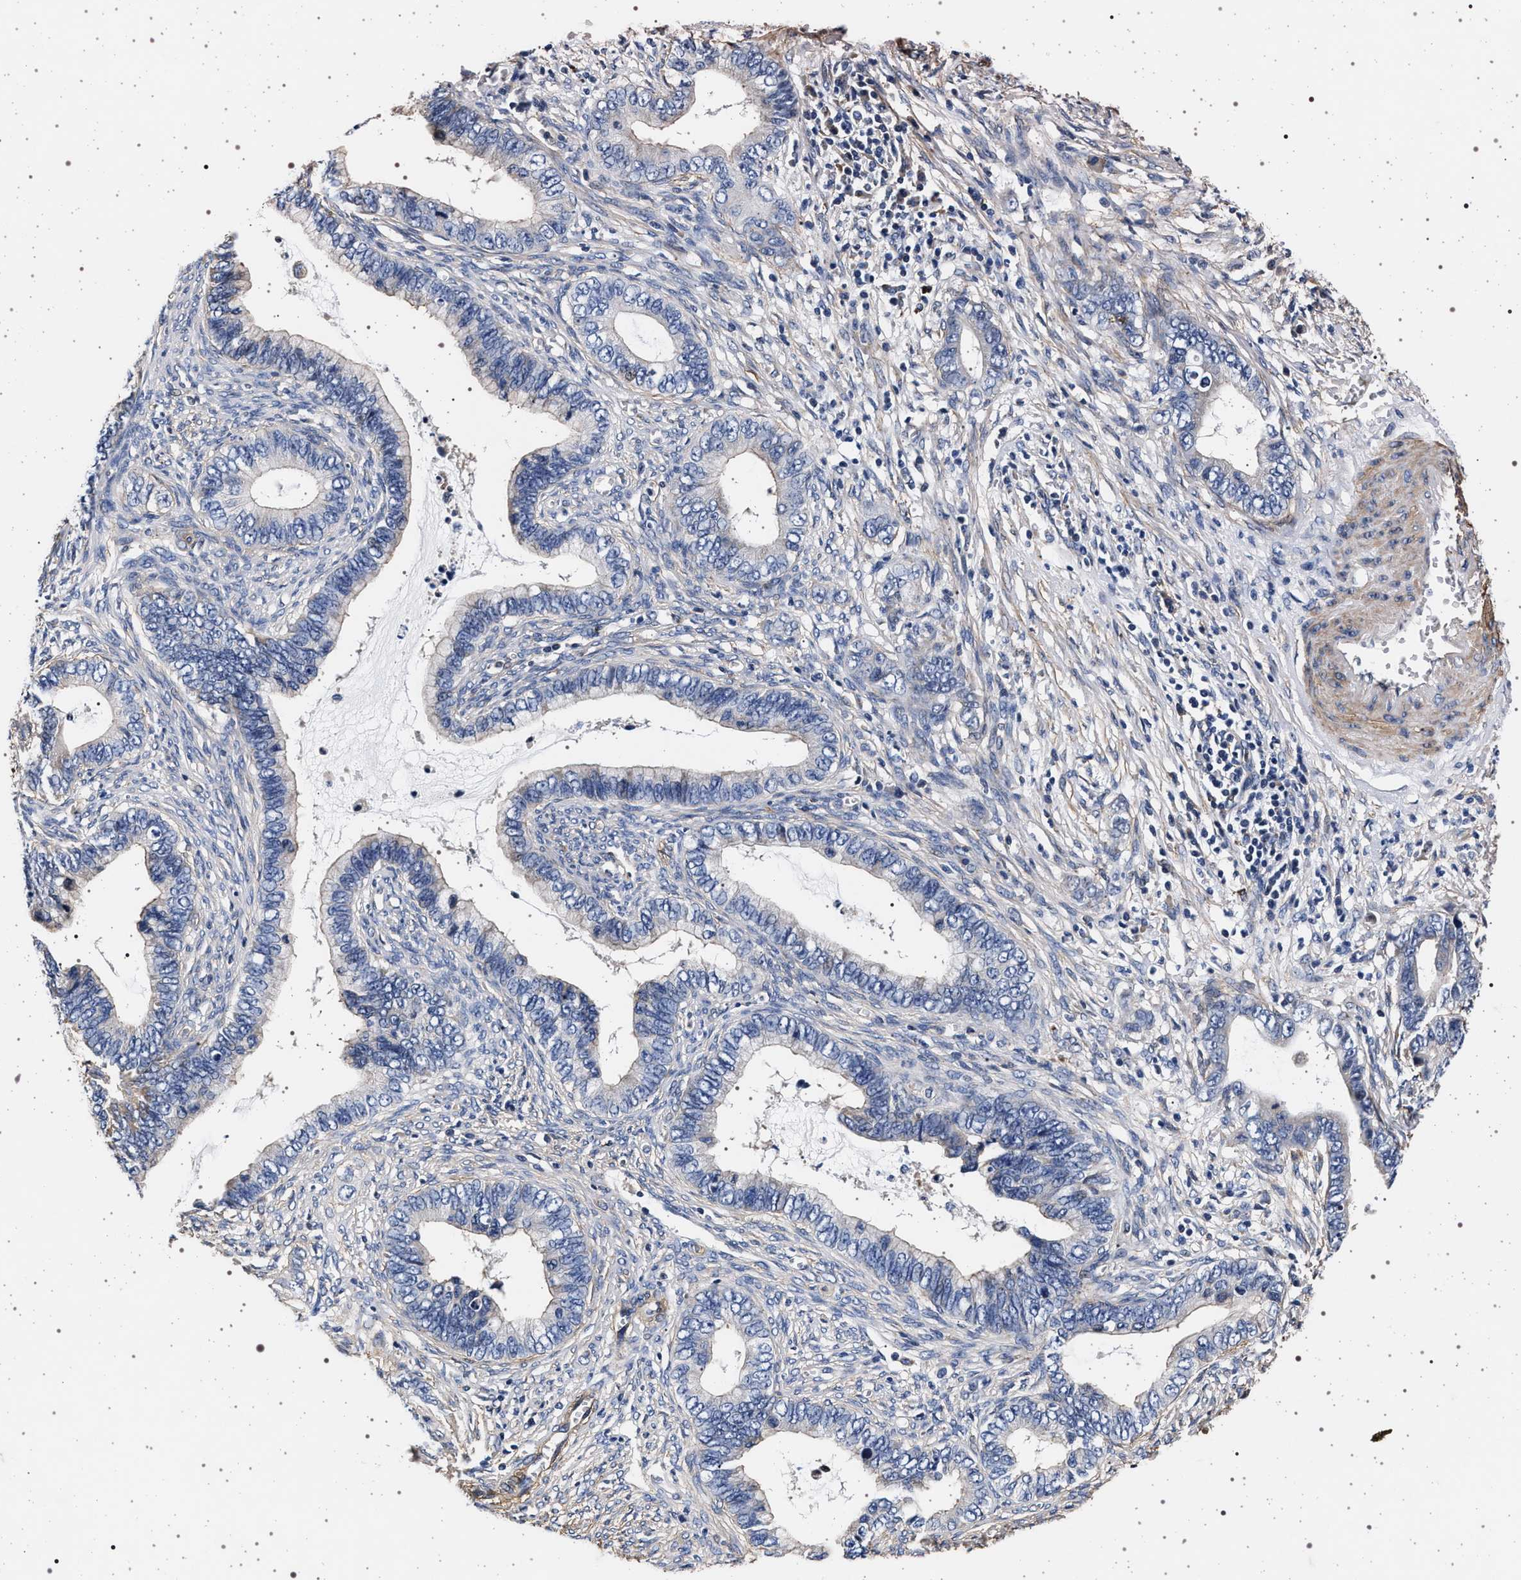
{"staining": {"intensity": "negative", "quantity": "none", "location": "none"}, "tissue": "cervical cancer", "cell_type": "Tumor cells", "image_type": "cancer", "snomed": [{"axis": "morphology", "description": "Adenocarcinoma, NOS"}, {"axis": "topography", "description": "Cervix"}], "caption": "Protein analysis of cervical adenocarcinoma displays no significant expression in tumor cells.", "gene": "KCNK6", "patient": {"sex": "female", "age": 44}}